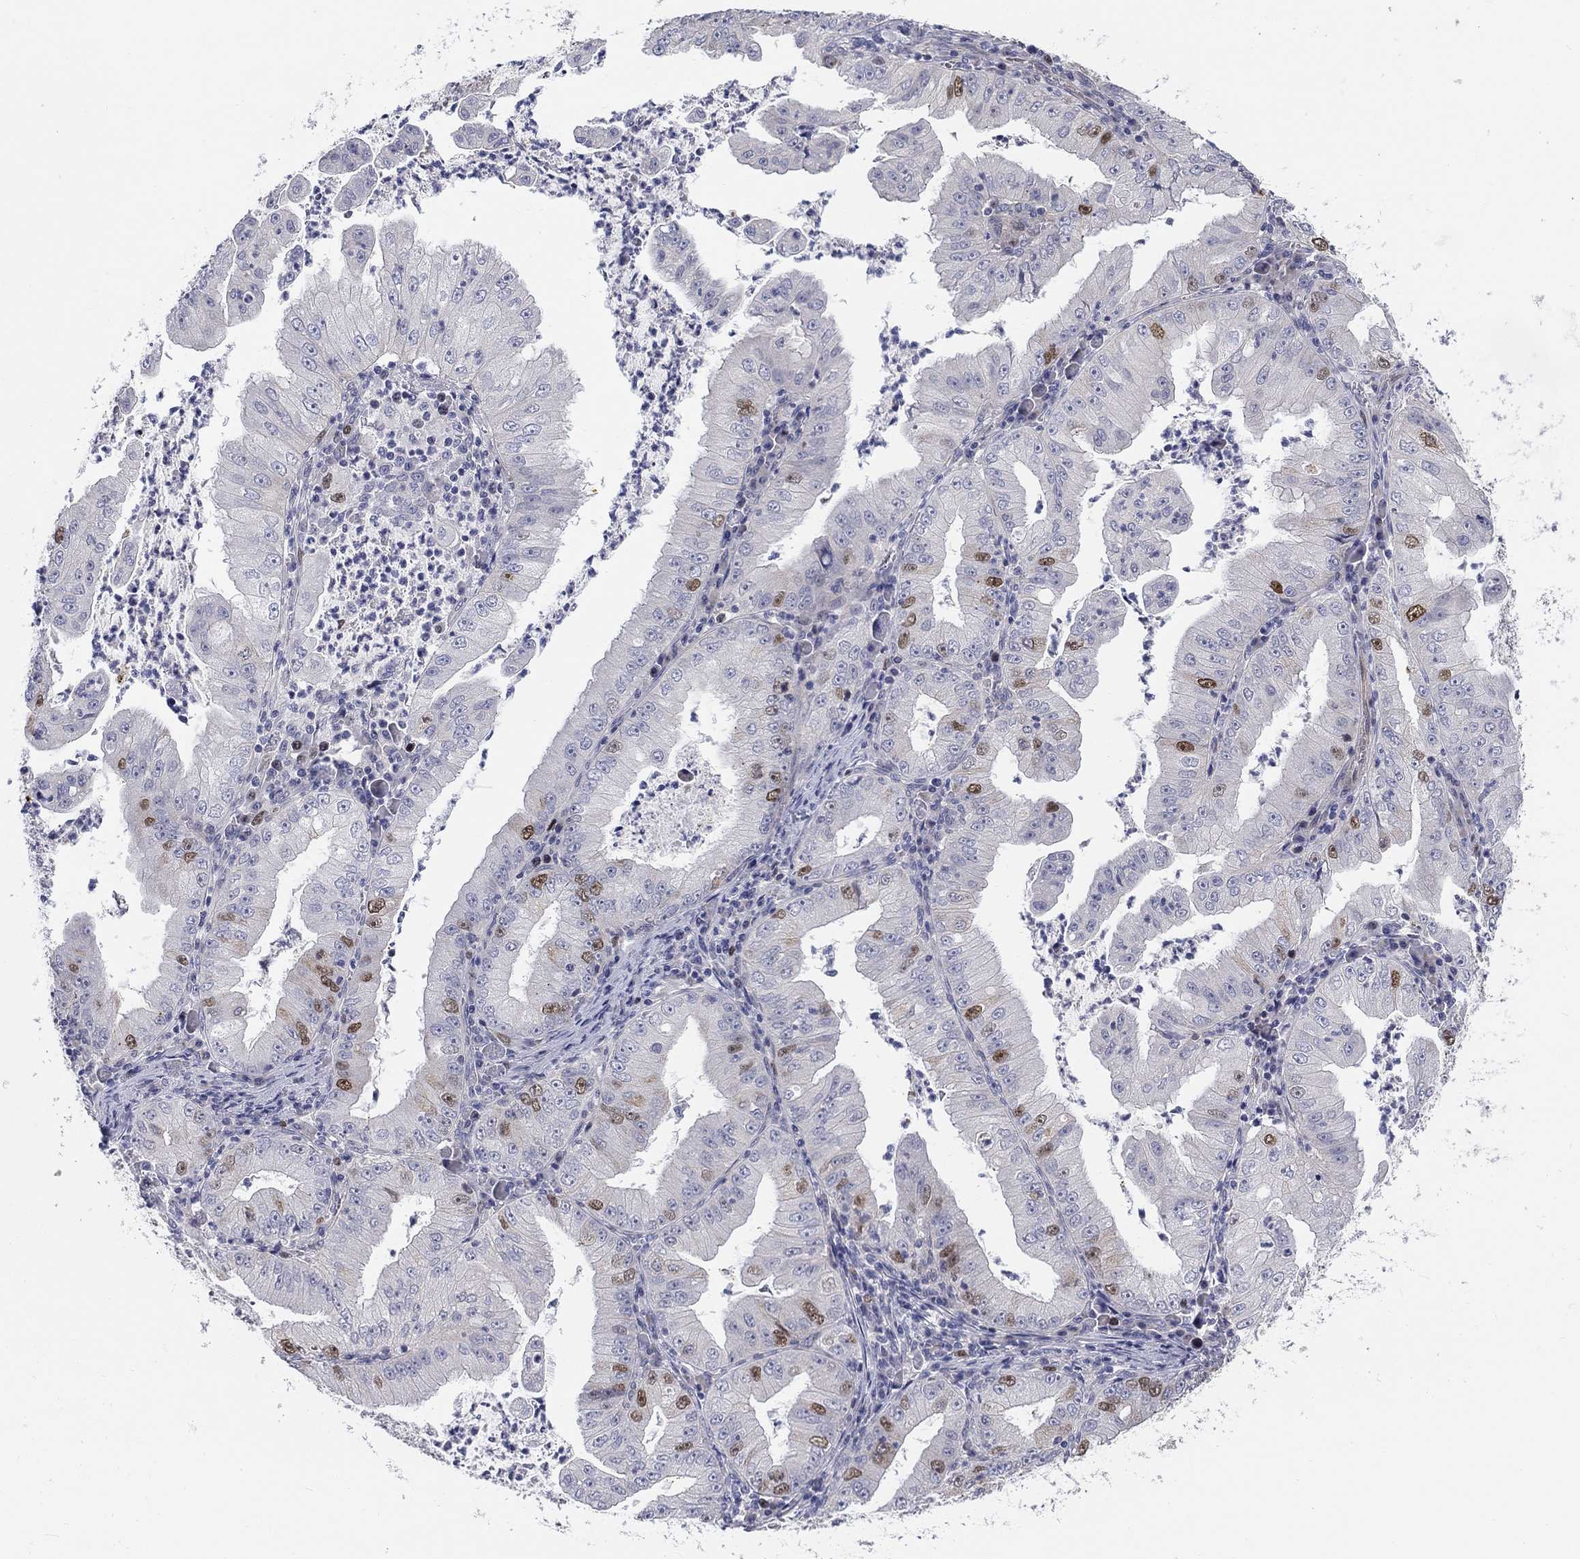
{"staining": {"intensity": "strong", "quantity": "<25%", "location": "nuclear"}, "tissue": "stomach cancer", "cell_type": "Tumor cells", "image_type": "cancer", "snomed": [{"axis": "morphology", "description": "Adenocarcinoma, NOS"}, {"axis": "topography", "description": "Stomach"}], "caption": "Immunohistochemical staining of human adenocarcinoma (stomach) shows medium levels of strong nuclear positivity in about <25% of tumor cells.", "gene": "PRC1", "patient": {"sex": "male", "age": 76}}